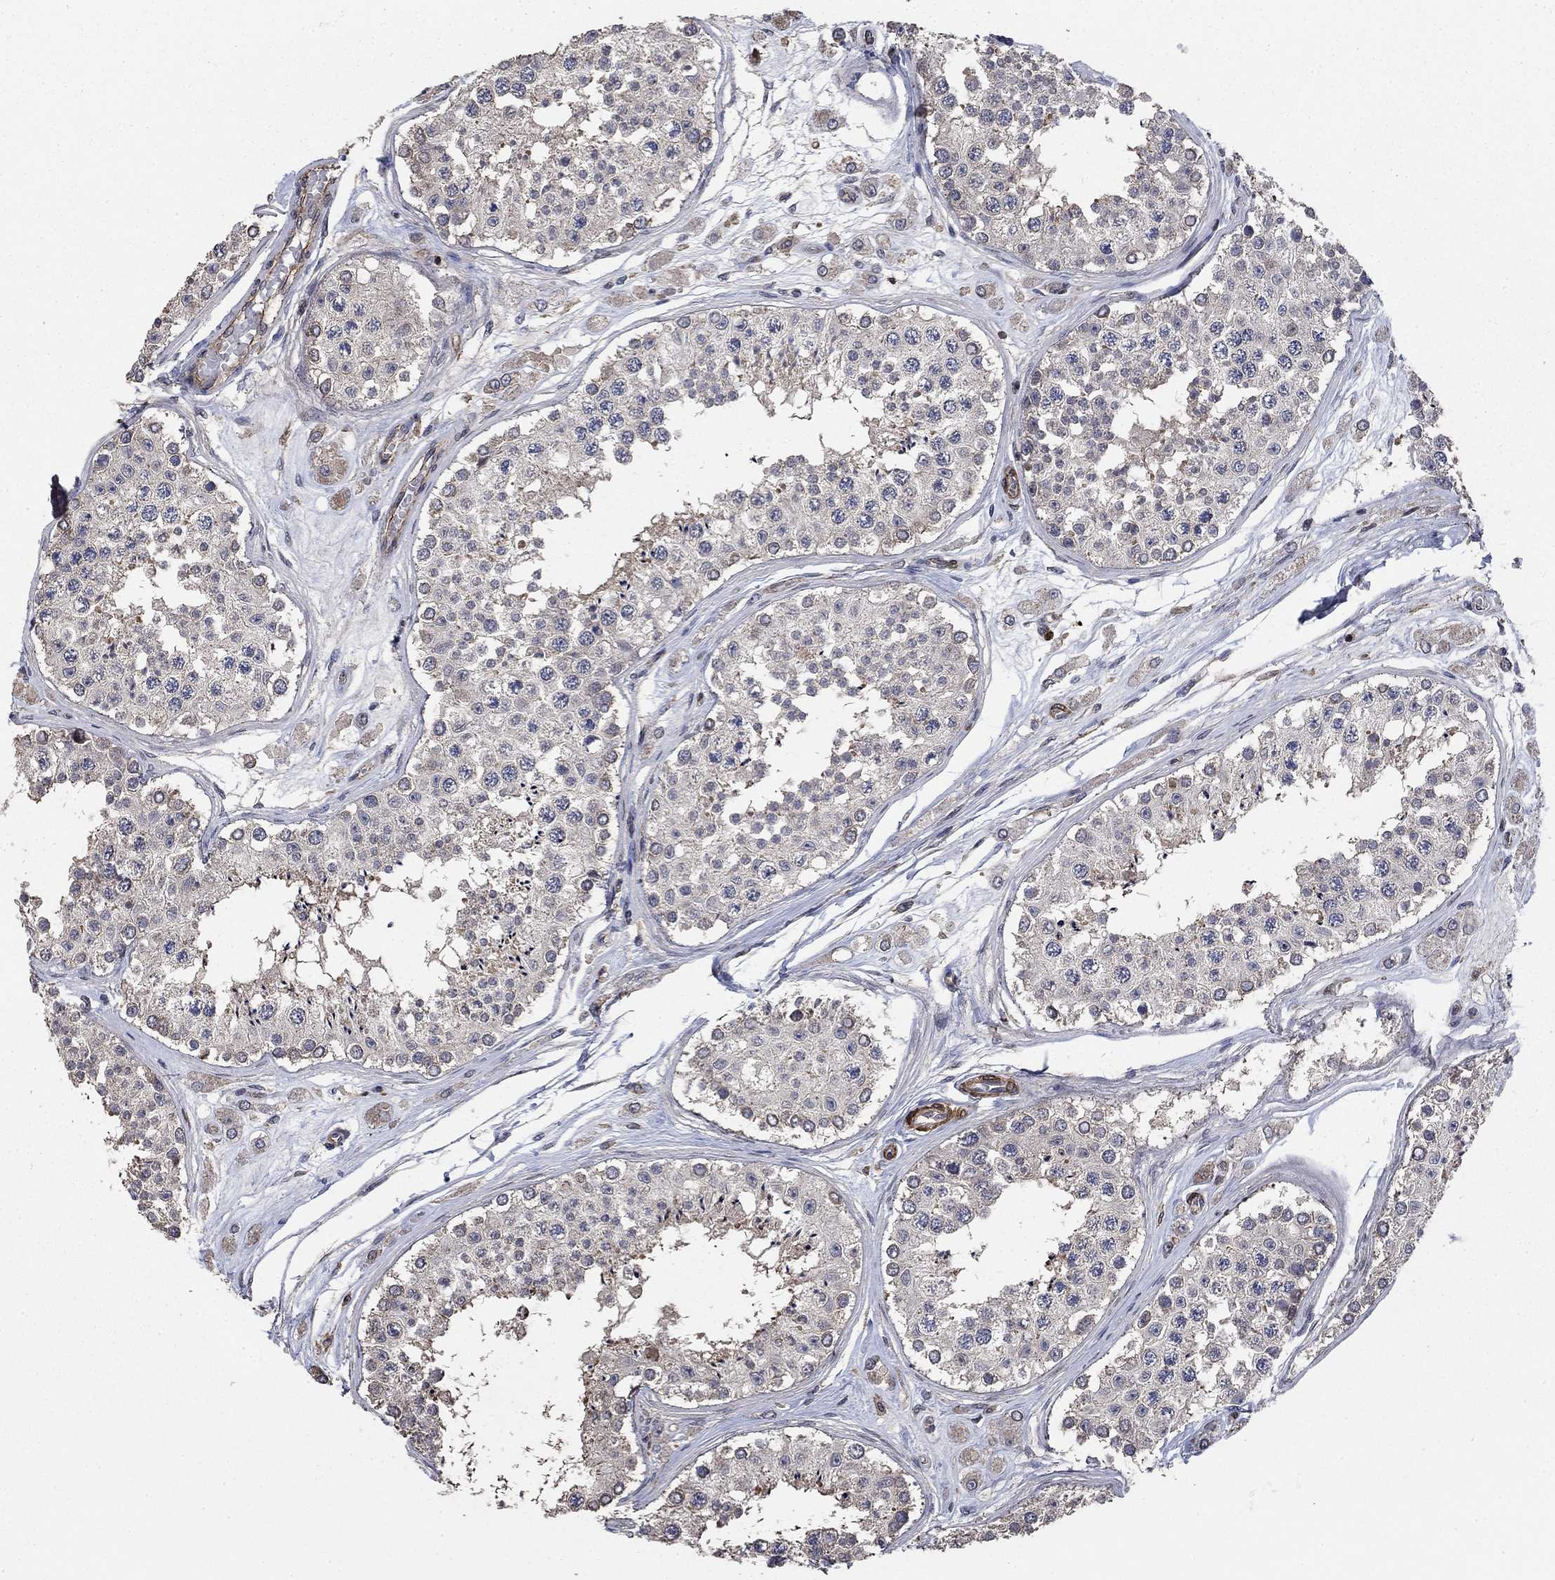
{"staining": {"intensity": "weak", "quantity": "25%-75%", "location": "cytoplasmic/membranous"}, "tissue": "testis", "cell_type": "Cells in seminiferous ducts", "image_type": "normal", "snomed": [{"axis": "morphology", "description": "Normal tissue, NOS"}, {"axis": "topography", "description": "Testis"}], "caption": "IHC (DAB (3,3'-diaminobenzidine)) staining of normal human testis exhibits weak cytoplasmic/membranous protein staining in approximately 25%-75% of cells in seminiferous ducts.", "gene": "PDE3A", "patient": {"sex": "male", "age": 25}}